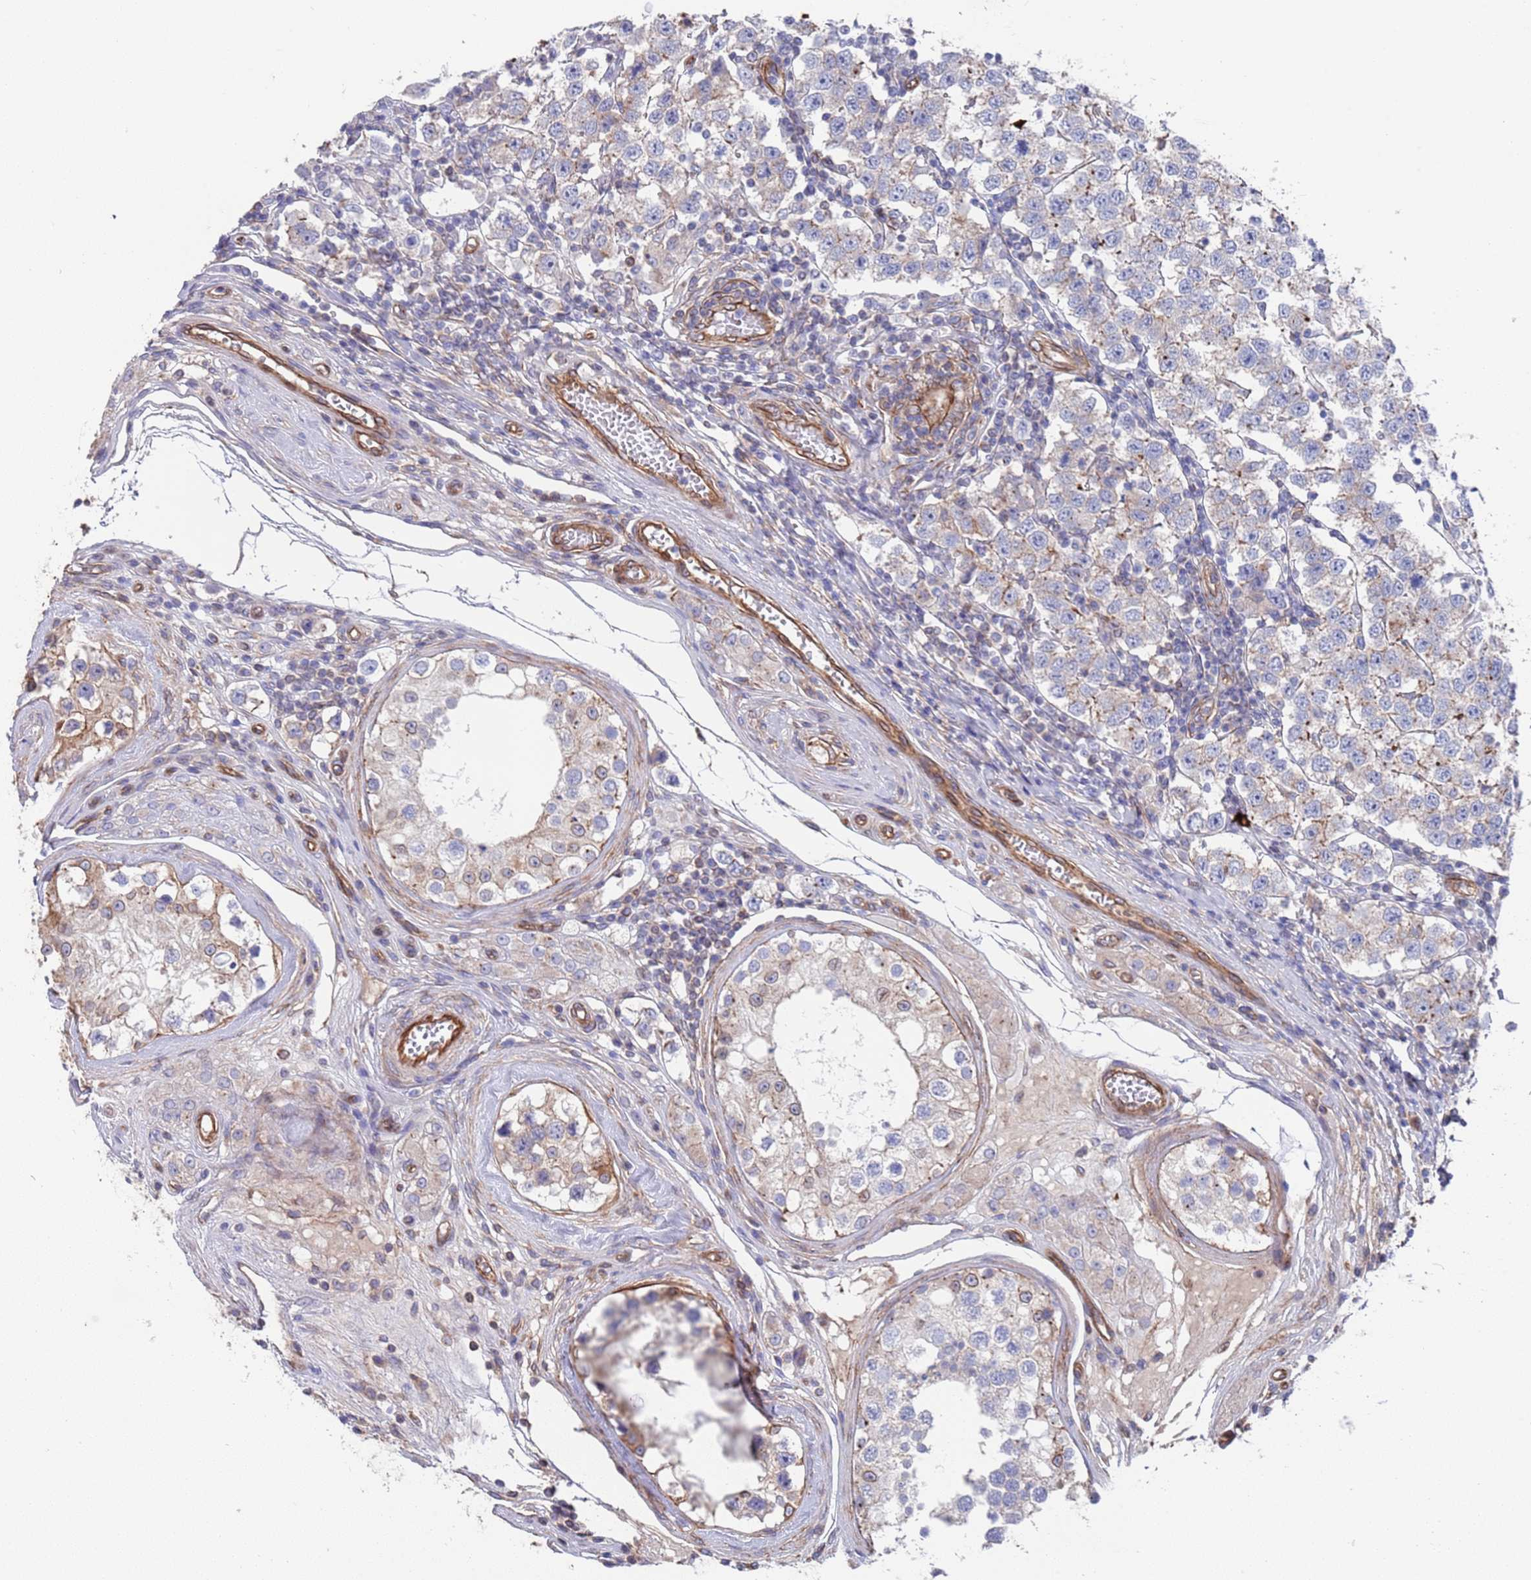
{"staining": {"intensity": "negative", "quantity": "none", "location": "none"}, "tissue": "testis cancer", "cell_type": "Tumor cells", "image_type": "cancer", "snomed": [{"axis": "morphology", "description": "Seminoma, NOS"}, {"axis": "topography", "description": "Testis"}], "caption": "Tumor cells show no significant expression in testis seminoma.", "gene": "JAKMIP2", "patient": {"sex": "male", "age": 34}}